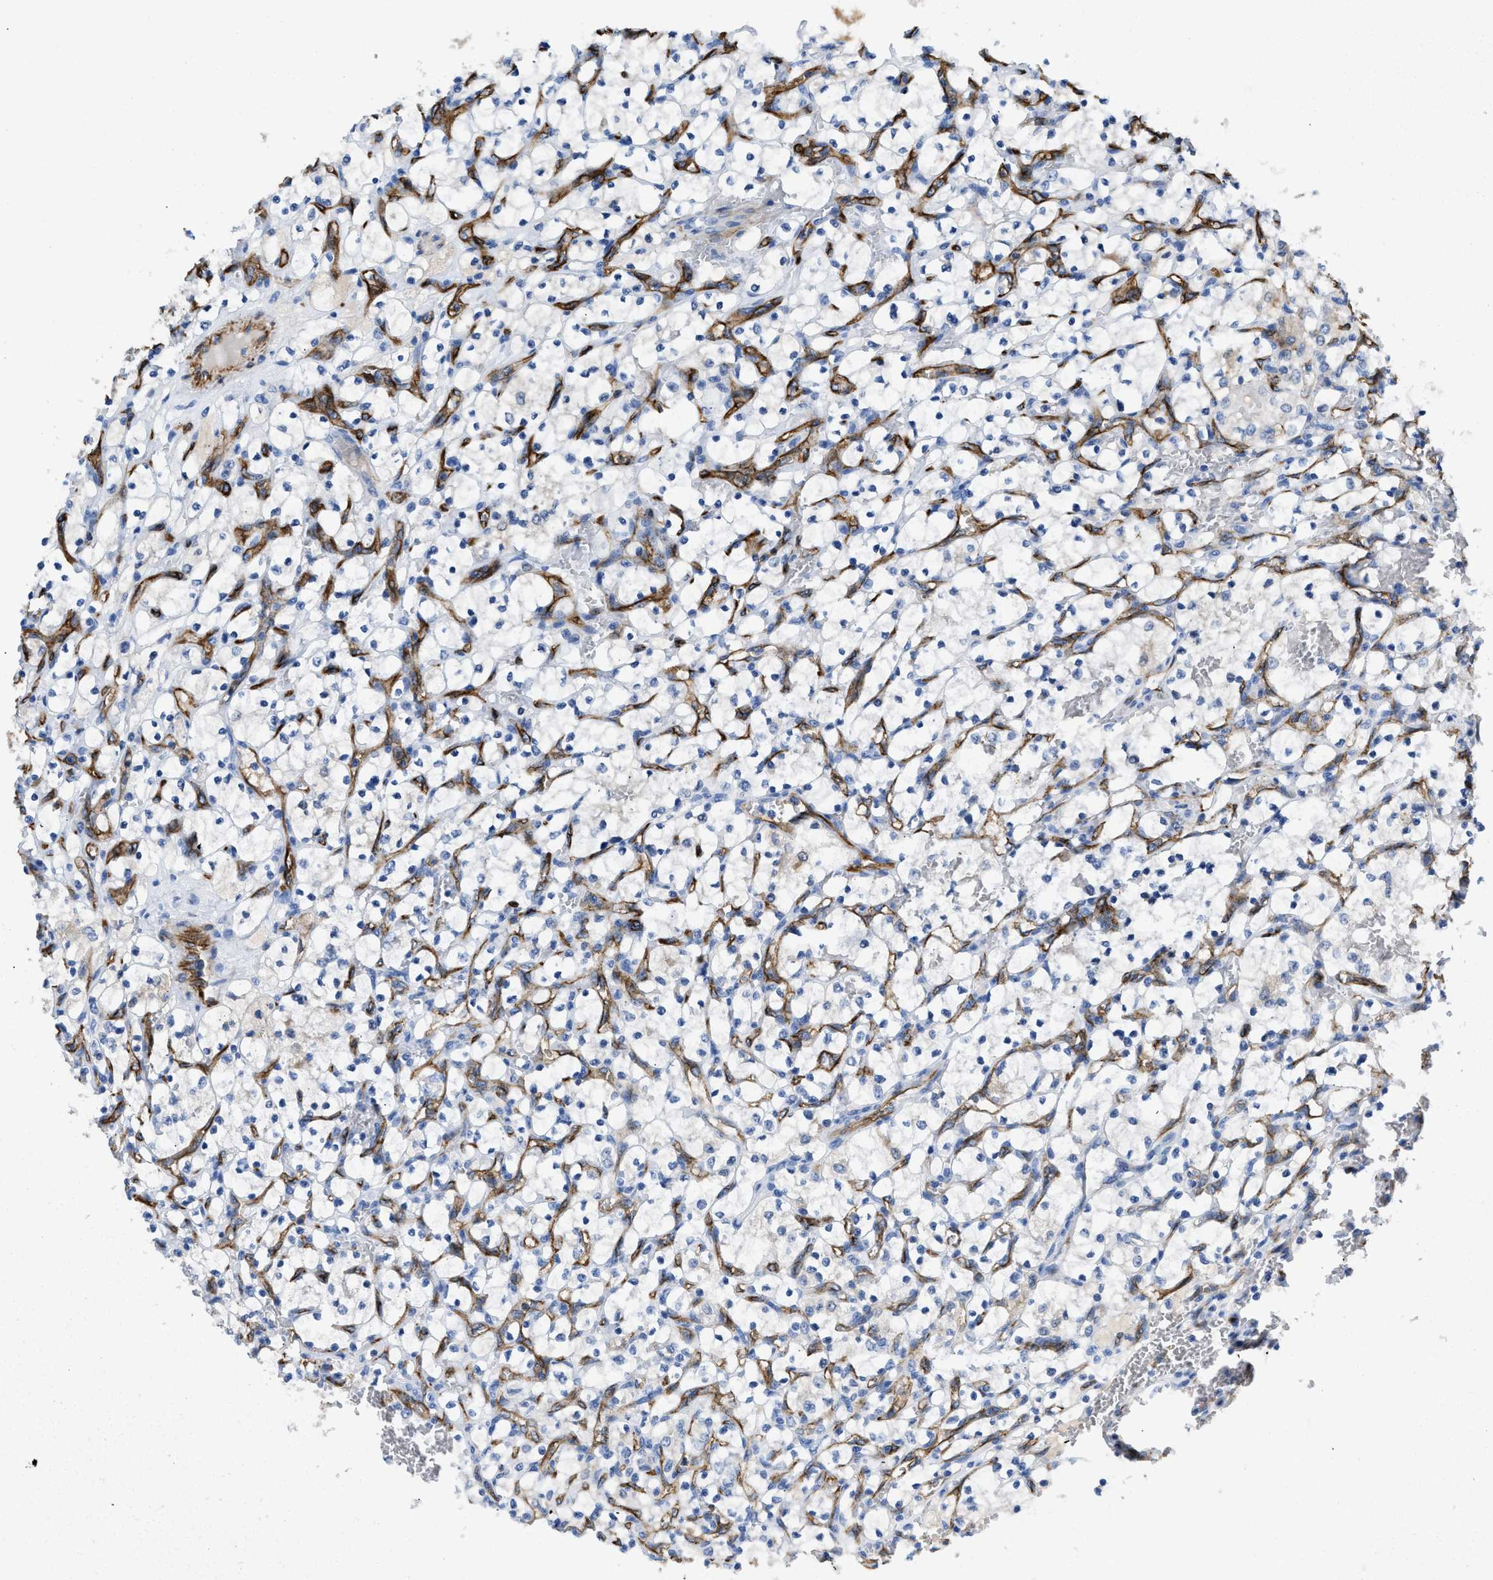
{"staining": {"intensity": "negative", "quantity": "none", "location": "none"}, "tissue": "renal cancer", "cell_type": "Tumor cells", "image_type": "cancer", "snomed": [{"axis": "morphology", "description": "Adenocarcinoma, NOS"}, {"axis": "topography", "description": "Kidney"}], "caption": "Tumor cells show no significant protein positivity in adenocarcinoma (renal).", "gene": "SPEG", "patient": {"sex": "female", "age": 69}}